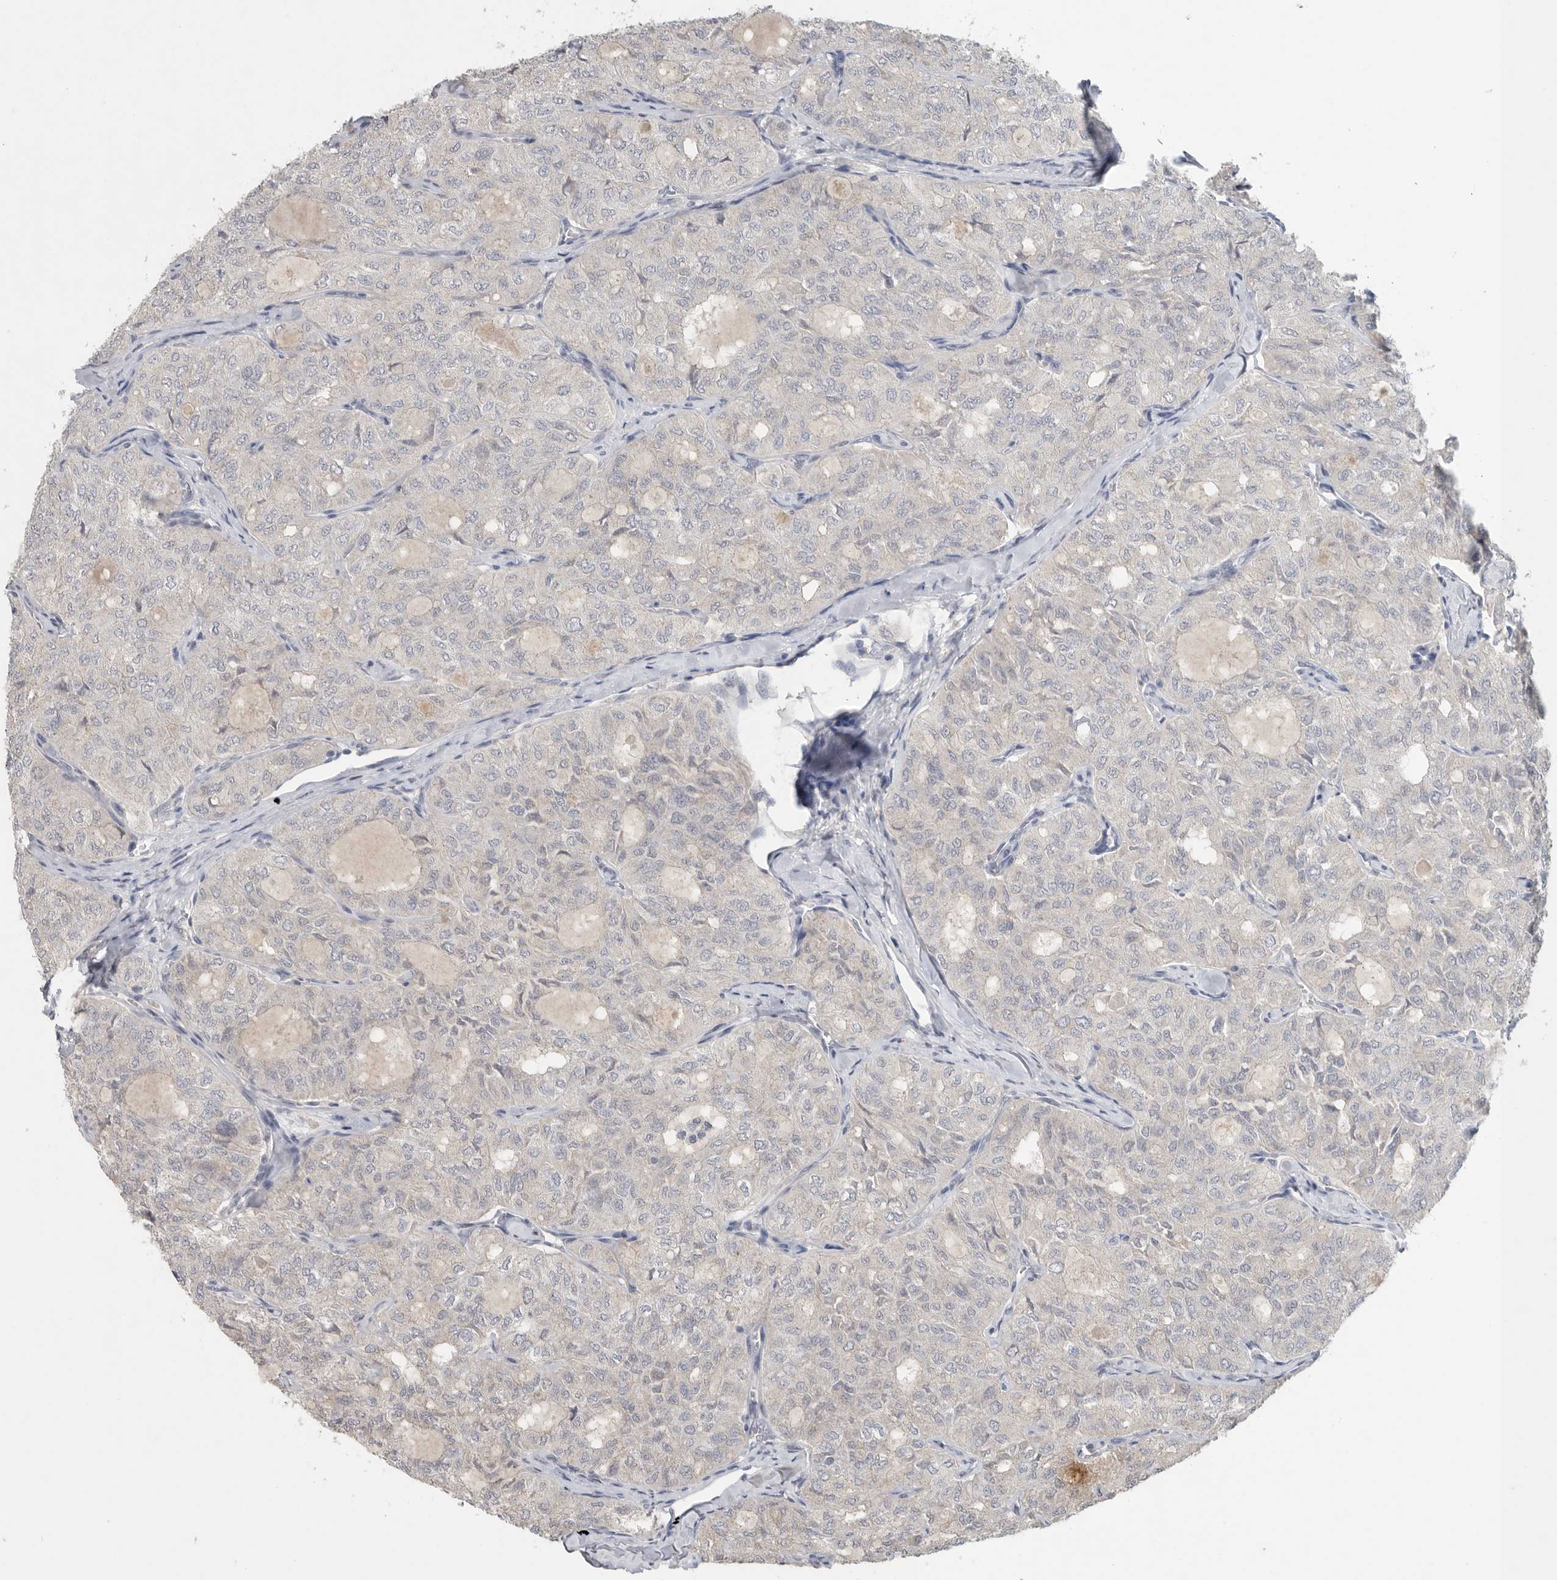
{"staining": {"intensity": "weak", "quantity": "<25%", "location": "cytoplasmic/membranous"}, "tissue": "thyroid cancer", "cell_type": "Tumor cells", "image_type": "cancer", "snomed": [{"axis": "morphology", "description": "Follicular adenoma carcinoma, NOS"}, {"axis": "topography", "description": "Thyroid gland"}], "caption": "Immunohistochemistry (IHC) photomicrograph of neoplastic tissue: human thyroid follicular adenoma carcinoma stained with DAB displays no significant protein expression in tumor cells. (Stains: DAB immunohistochemistry (IHC) with hematoxylin counter stain, Microscopy: brightfield microscopy at high magnification).", "gene": "REG4", "patient": {"sex": "male", "age": 75}}